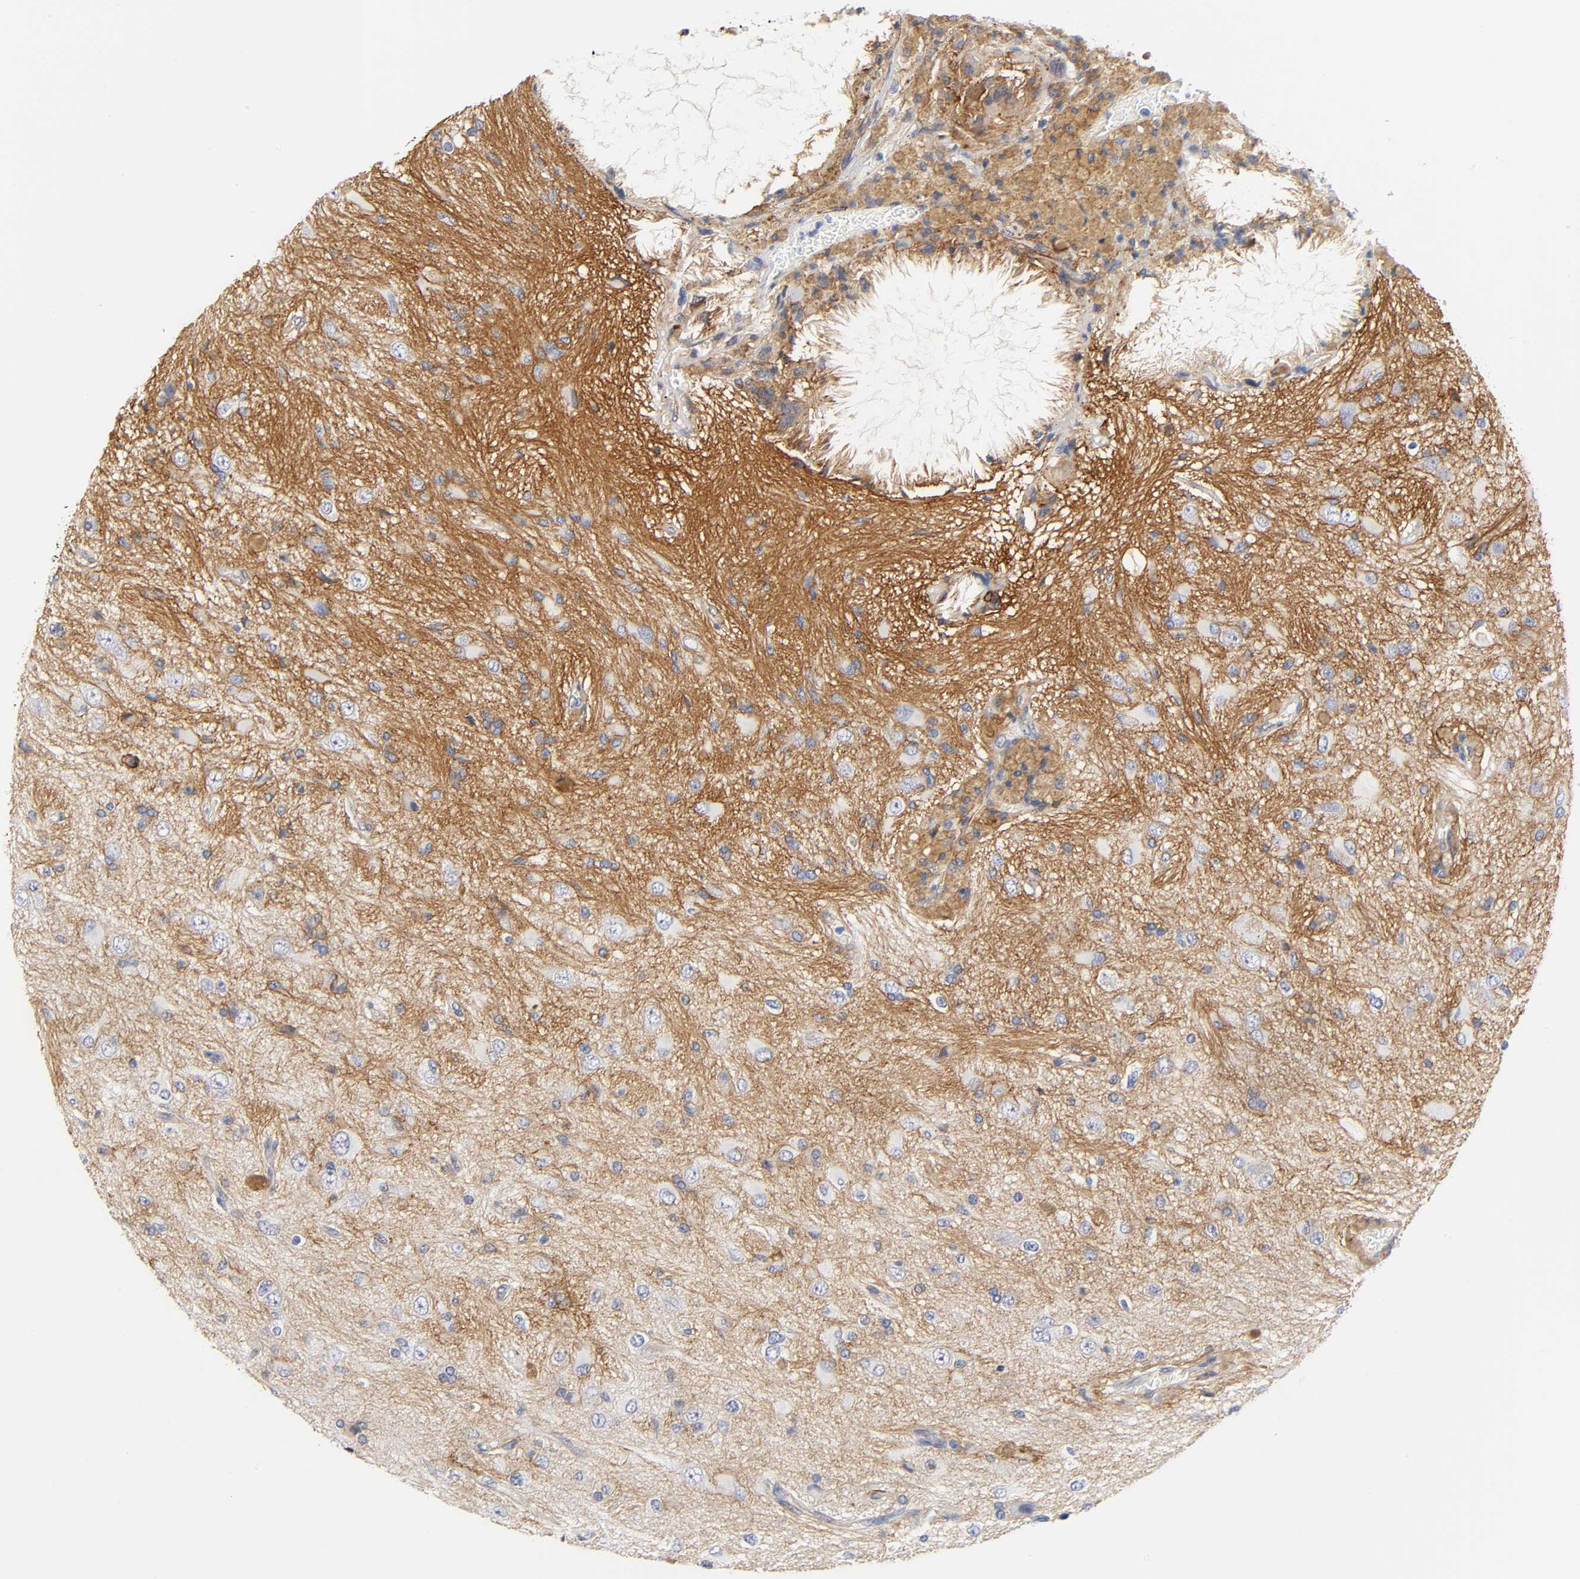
{"staining": {"intensity": "strong", "quantity": "25%-75%", "location": "cytoplasmic/membranous"}, "tissue": "glioma", "cell_type": "Tumor cells", "image_type": "cancer", "snomed": [{"axis": "morphology", "description": "Glioma, malignant, High grade"}, {"axis": "topography", "description": "Brain"}], "caption": "DAB immunohistochemical staining of glioma reveals strong cytoplasmic/membranous protein staining in about 25%-75% of tumor cells. Using DAB (brown) and hematoxylin (blue) stains, captured at high magnification using brightfield microscopy.", "gene": "ICAM1", "patient": {"sex": "male", "age": 47}}